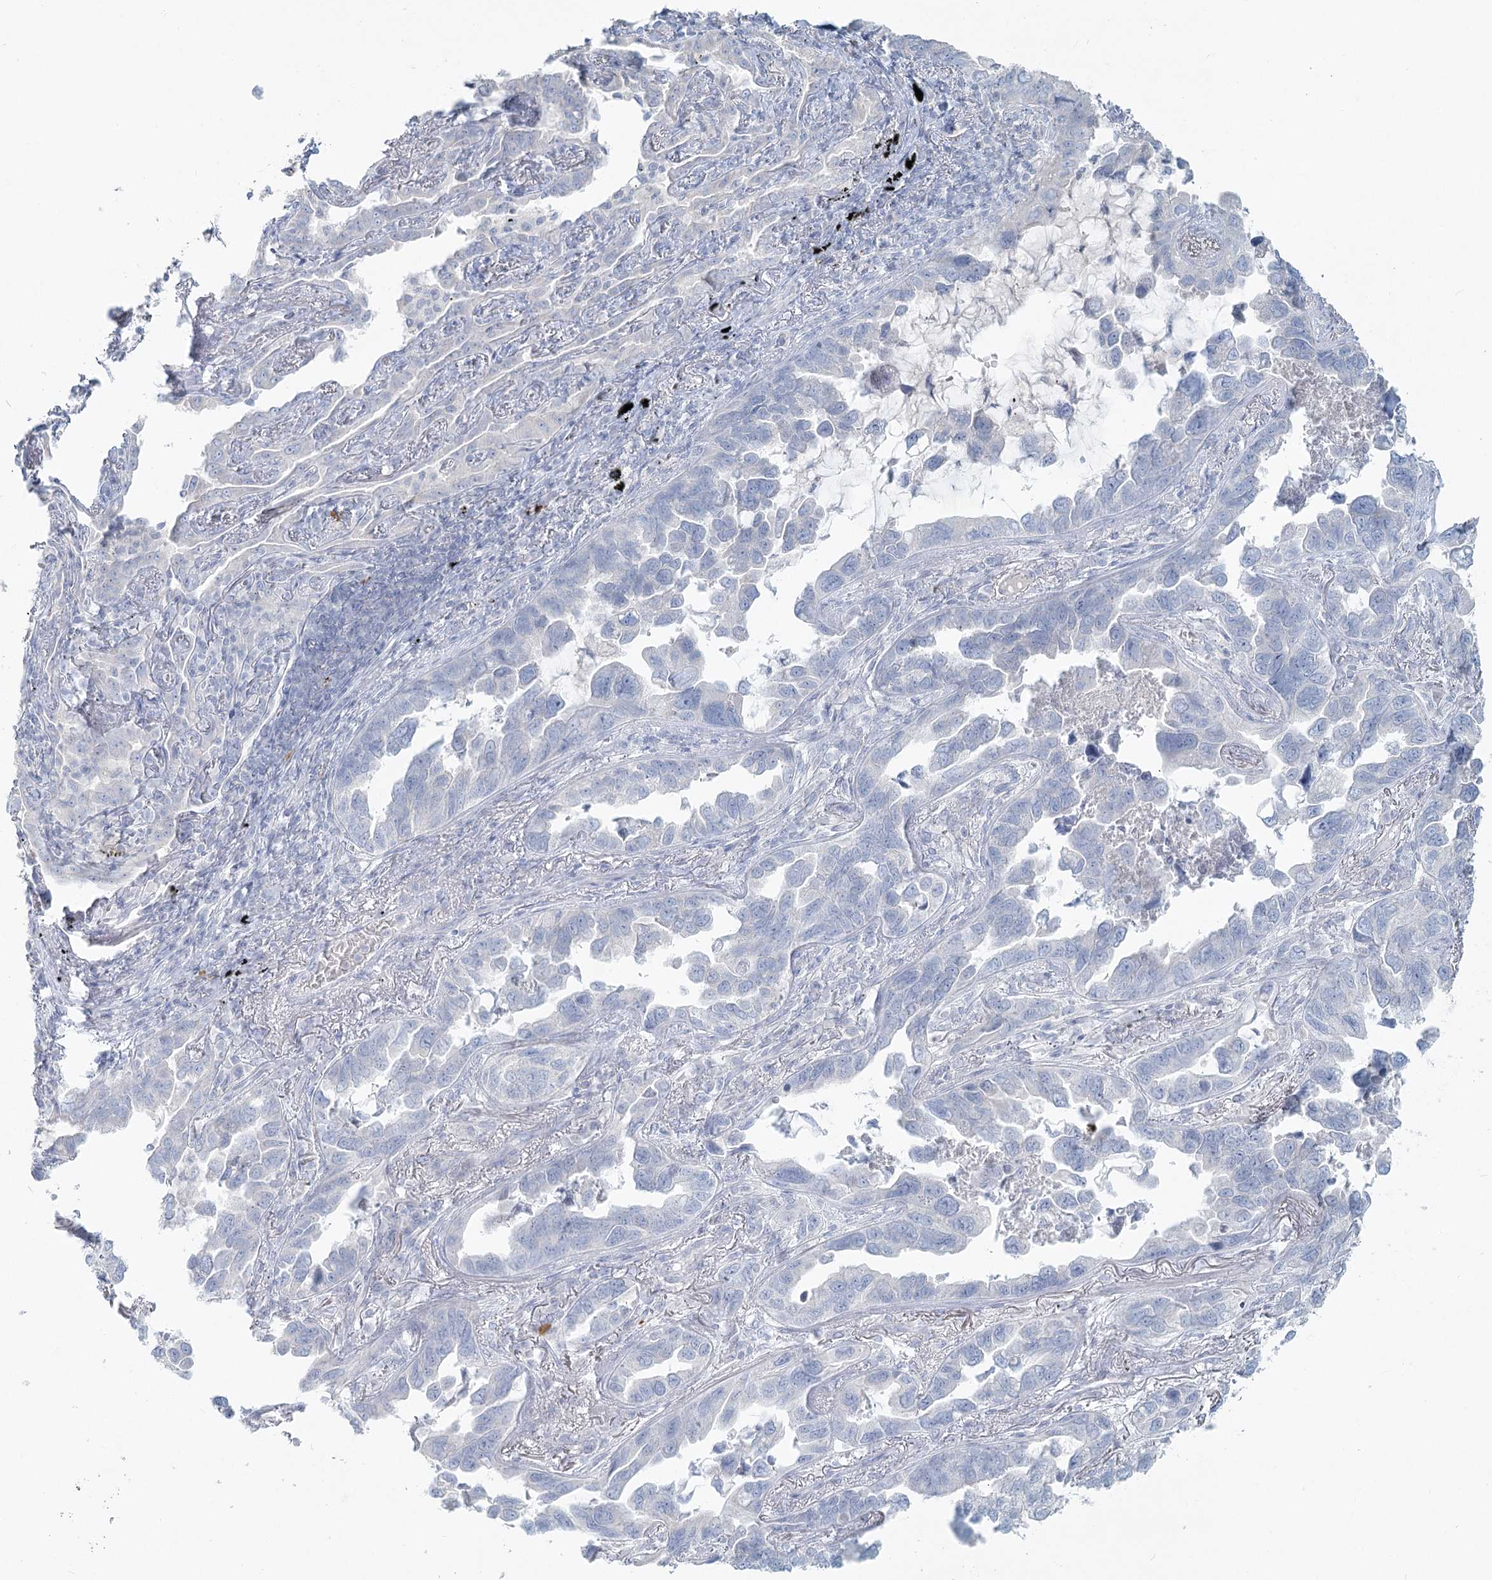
{"staining": {"intensity": "negative", "quantity": "none", "location": "none"}, "tissue": "lung cancer", "cell_type": "Tumor cells", "image_type": "cancer", "snomed": [{"axis": "morphology", "description": "Adenocarcinoma, NOS"}, {"axis": "topography", "description": "Lung"}], "caption": "The photomicrograph reveals no staining of tumor cells in lung cancer (adenocarcinoma).", "gene": "LRP2BP", "patient": {"sex": "male", "age": 67}}